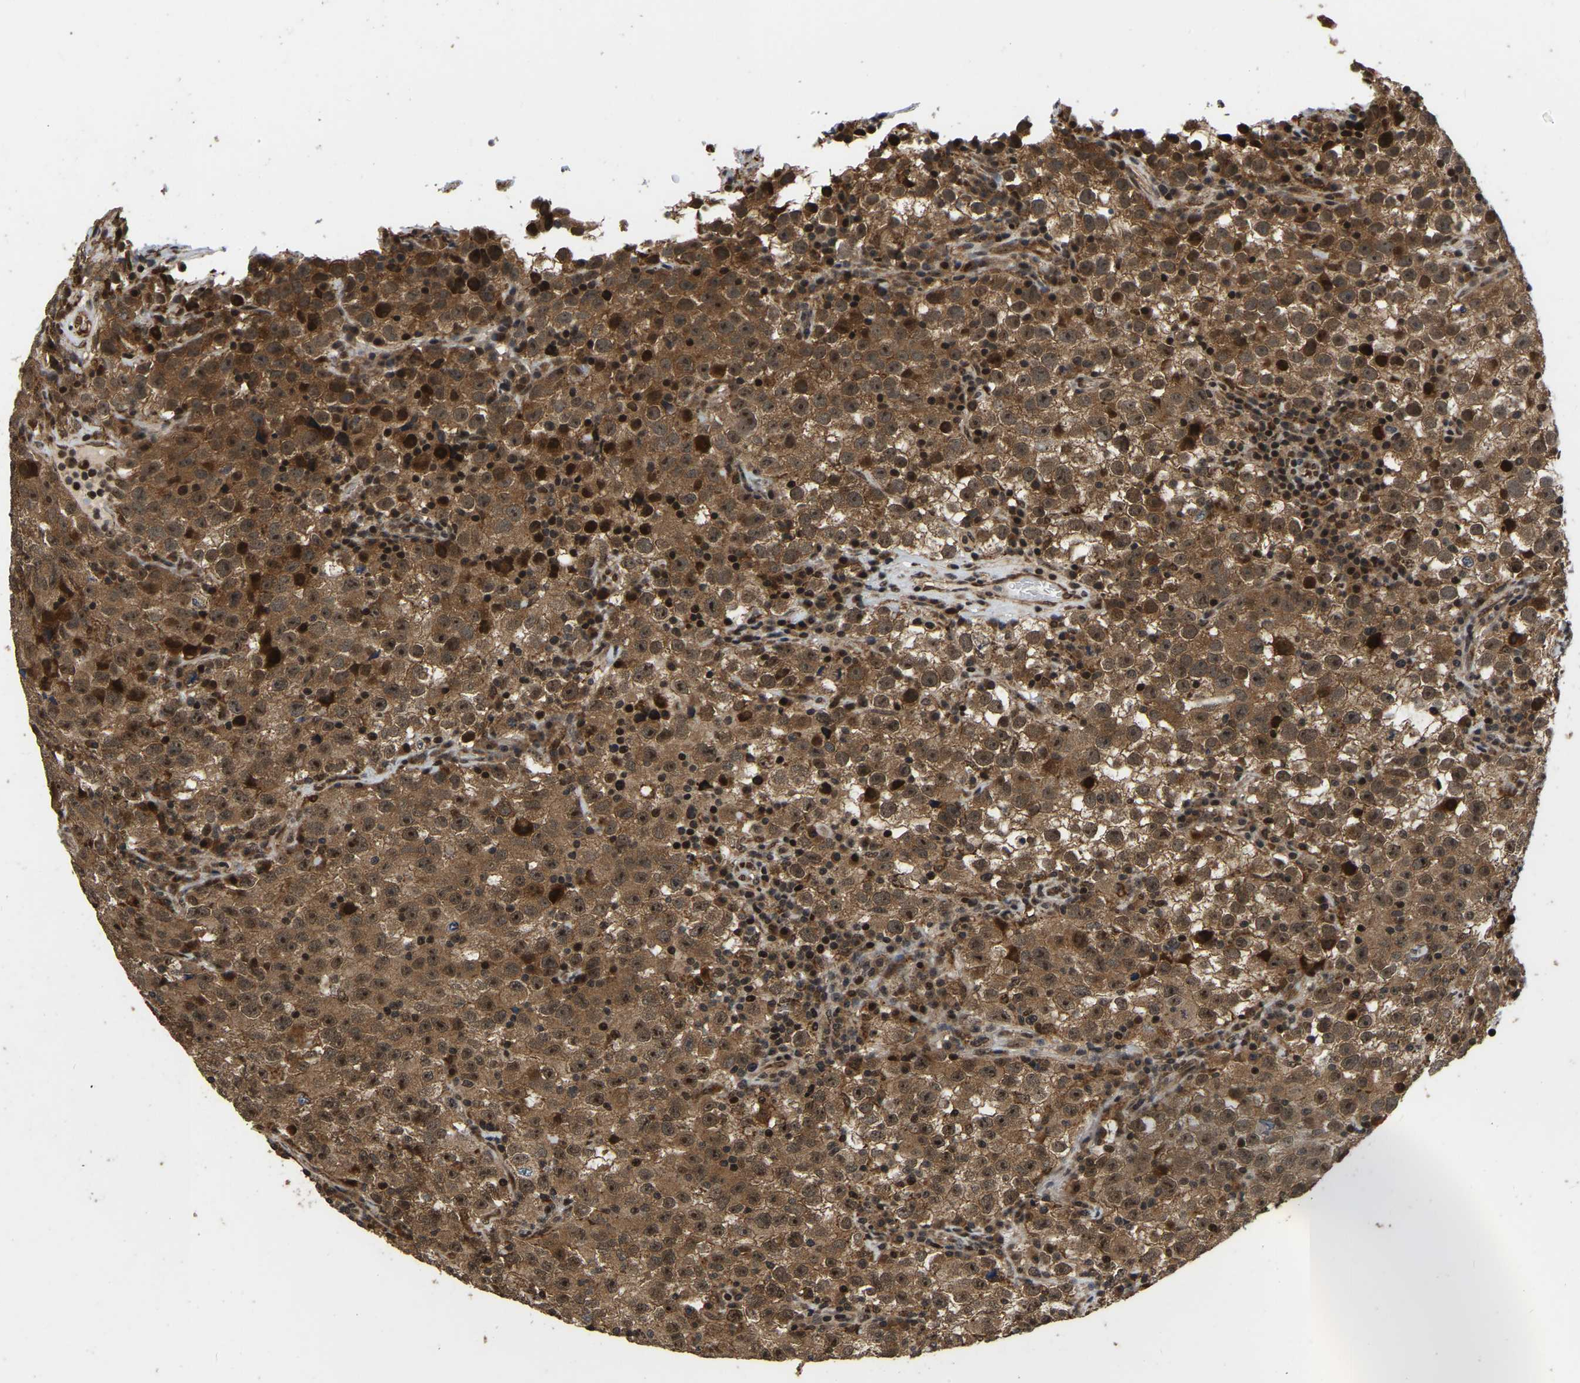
{"staining": {"intensity": "moderate", "quantity": ">75%", "location": "cytoplasmic/membranous,nuclear"}, "tissue": "testis cancer", "cell_type": "Tumor cells", "image_type": "cancer", "snomed": [{"axis": "morphology", "description": "Seminoma, NOS"}, {"axis": "topography", "description": "Testis"}], "caption": "Immunohistochemistry (IHC) (DAB (3,3'-diaminobenzidine)) staining of seminoma (testis) demonstrates moderate cytoplasmic/membranous and nuclear protein staining in approximately >75% of tumor cells. (DAB (3,3'-diaminobenzidine) IHC, brown staining for protein, blue staining for nuclei).", "gene": "CIAO1", "patient": {"sex": "male", "age": 22}}